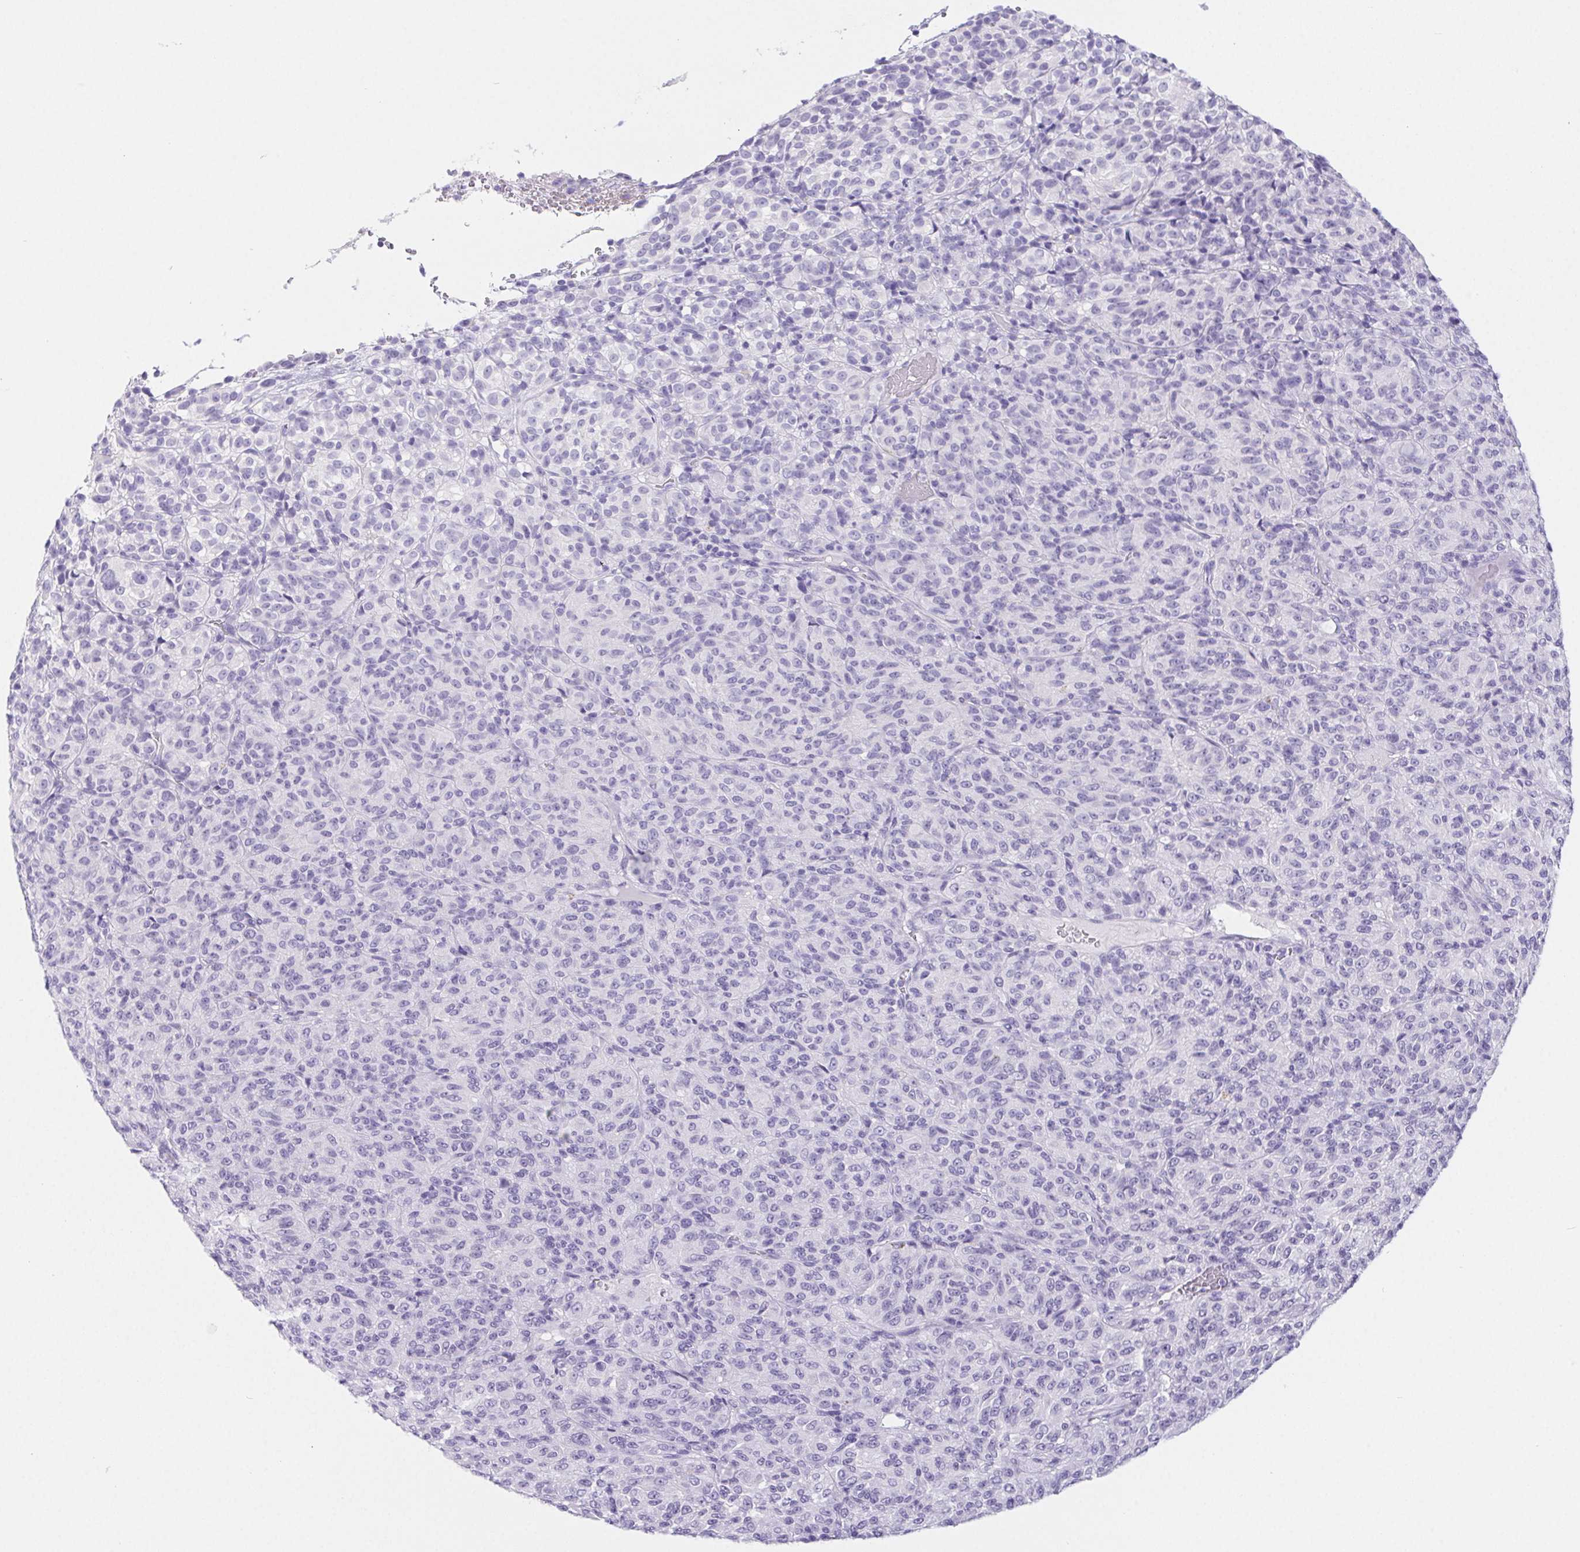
{"staining": {"intensity": "negative", "quantity": "none", "location": "none"}, "tissue": "melanoma", "cell_type": "Tumor cells", "image_type": "cancer", "snomed": [{"axis": "morphology", "description": "Malignant melanoma, Metastatic site"}, {"axis": "topography", "description": "Brain"}], "caption": "This is a image of immunohistochemistry staining of melanoma, which shows no staining in tumor cells.", "gene": "PNLIP", "patient": {"sex": "female", "age": 56}}